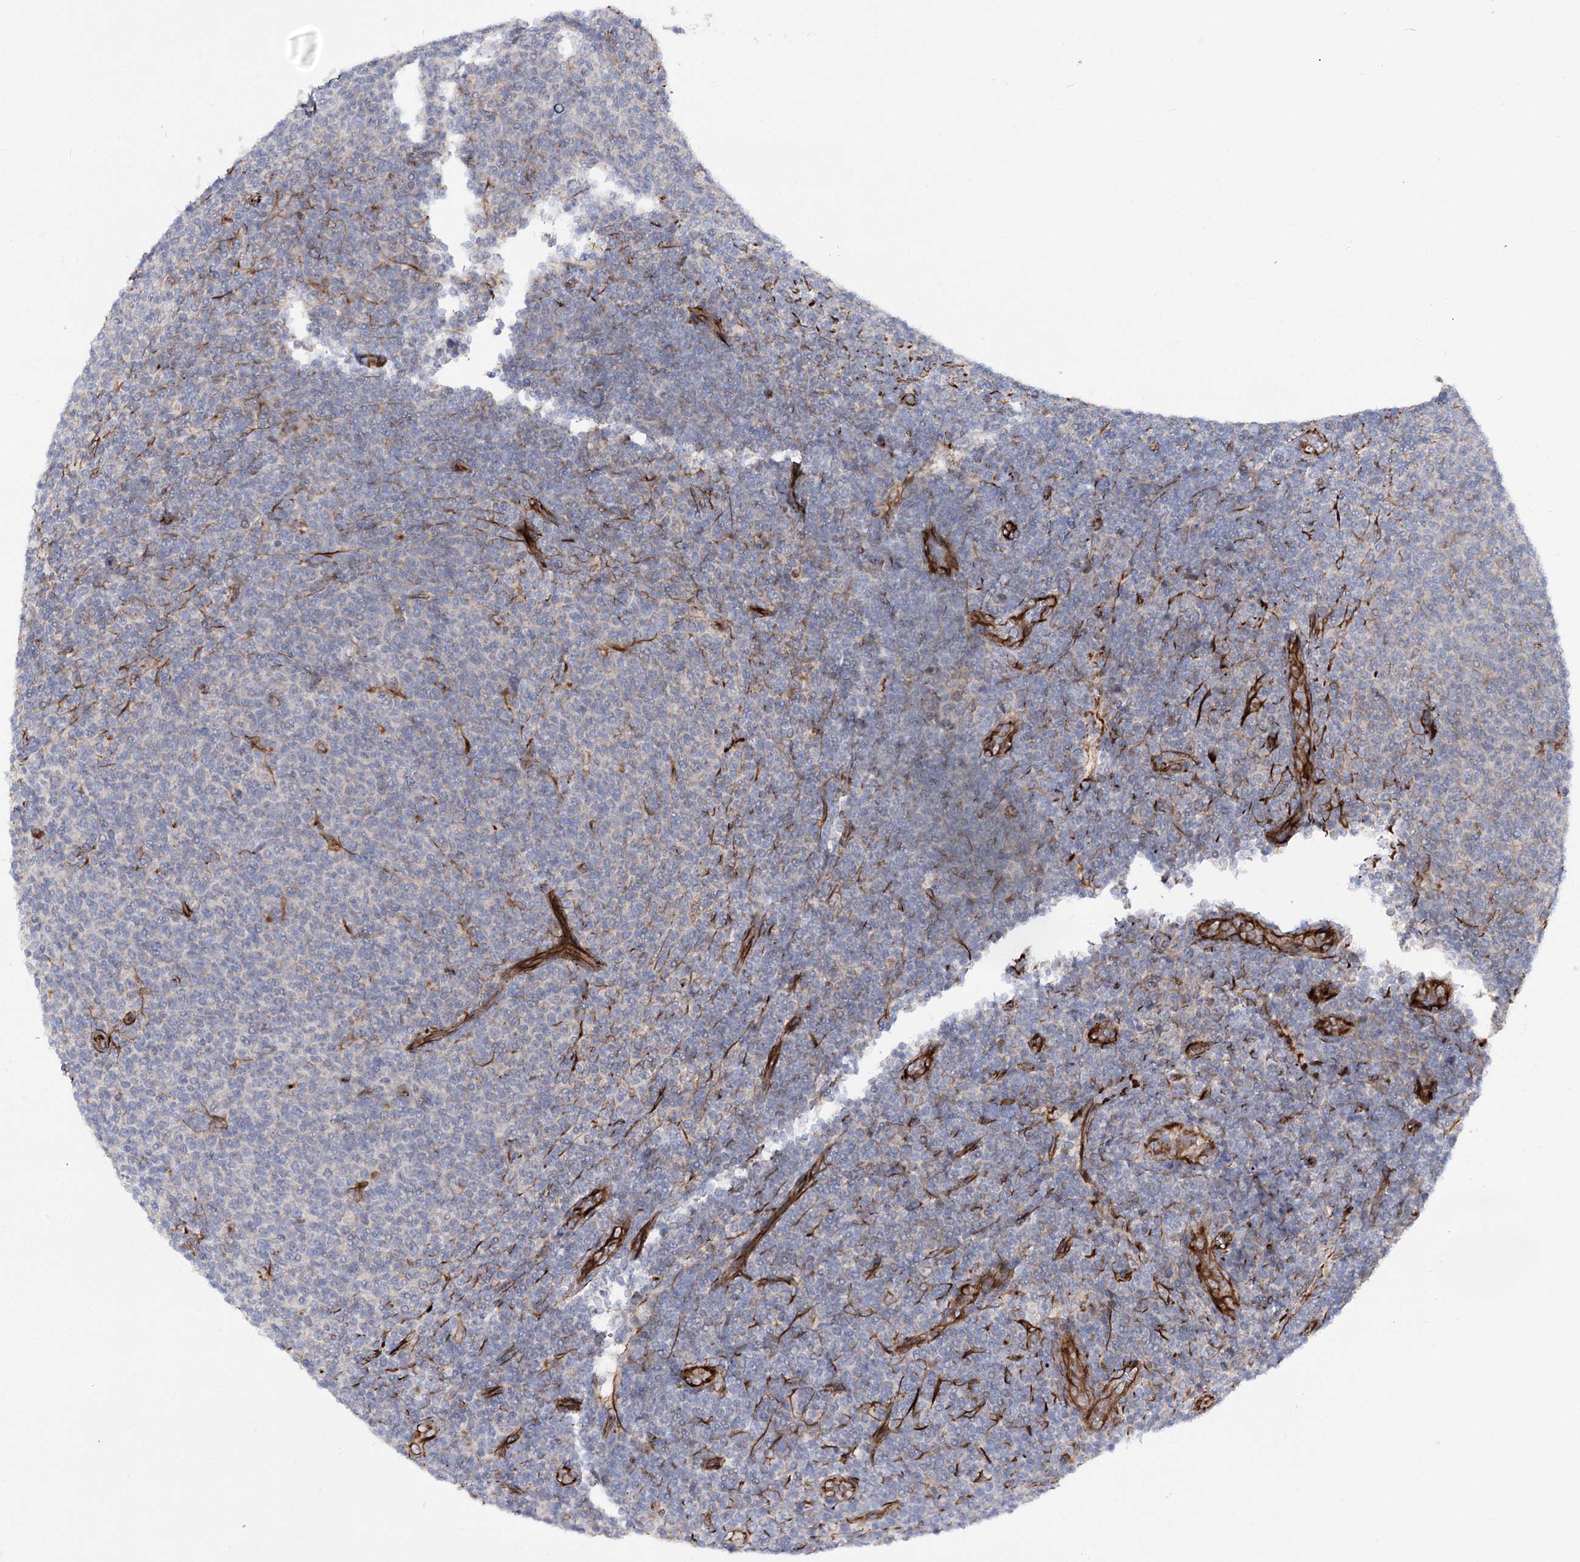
{"staining": {"intensity": "negative", "quantity": "none", "location": "none"}, "tissue": "lymphoma", "cell_type": "Tumor cells", "image_type": "cancer", "snomed": [{"axis": "morphology", "description": "Malignant lymphoma, non-Hodgkin's type, Low grade"}, {"axis": "topography", "description": "Lymph node"}], "caption": "Immunohistochemical staining of low-grade malignant lymphoma, non-Hodgkin's type shows no significant staining in tumor cells.", "gene": "DPEP2", "patient": {"sex": "male", "age": 66}}